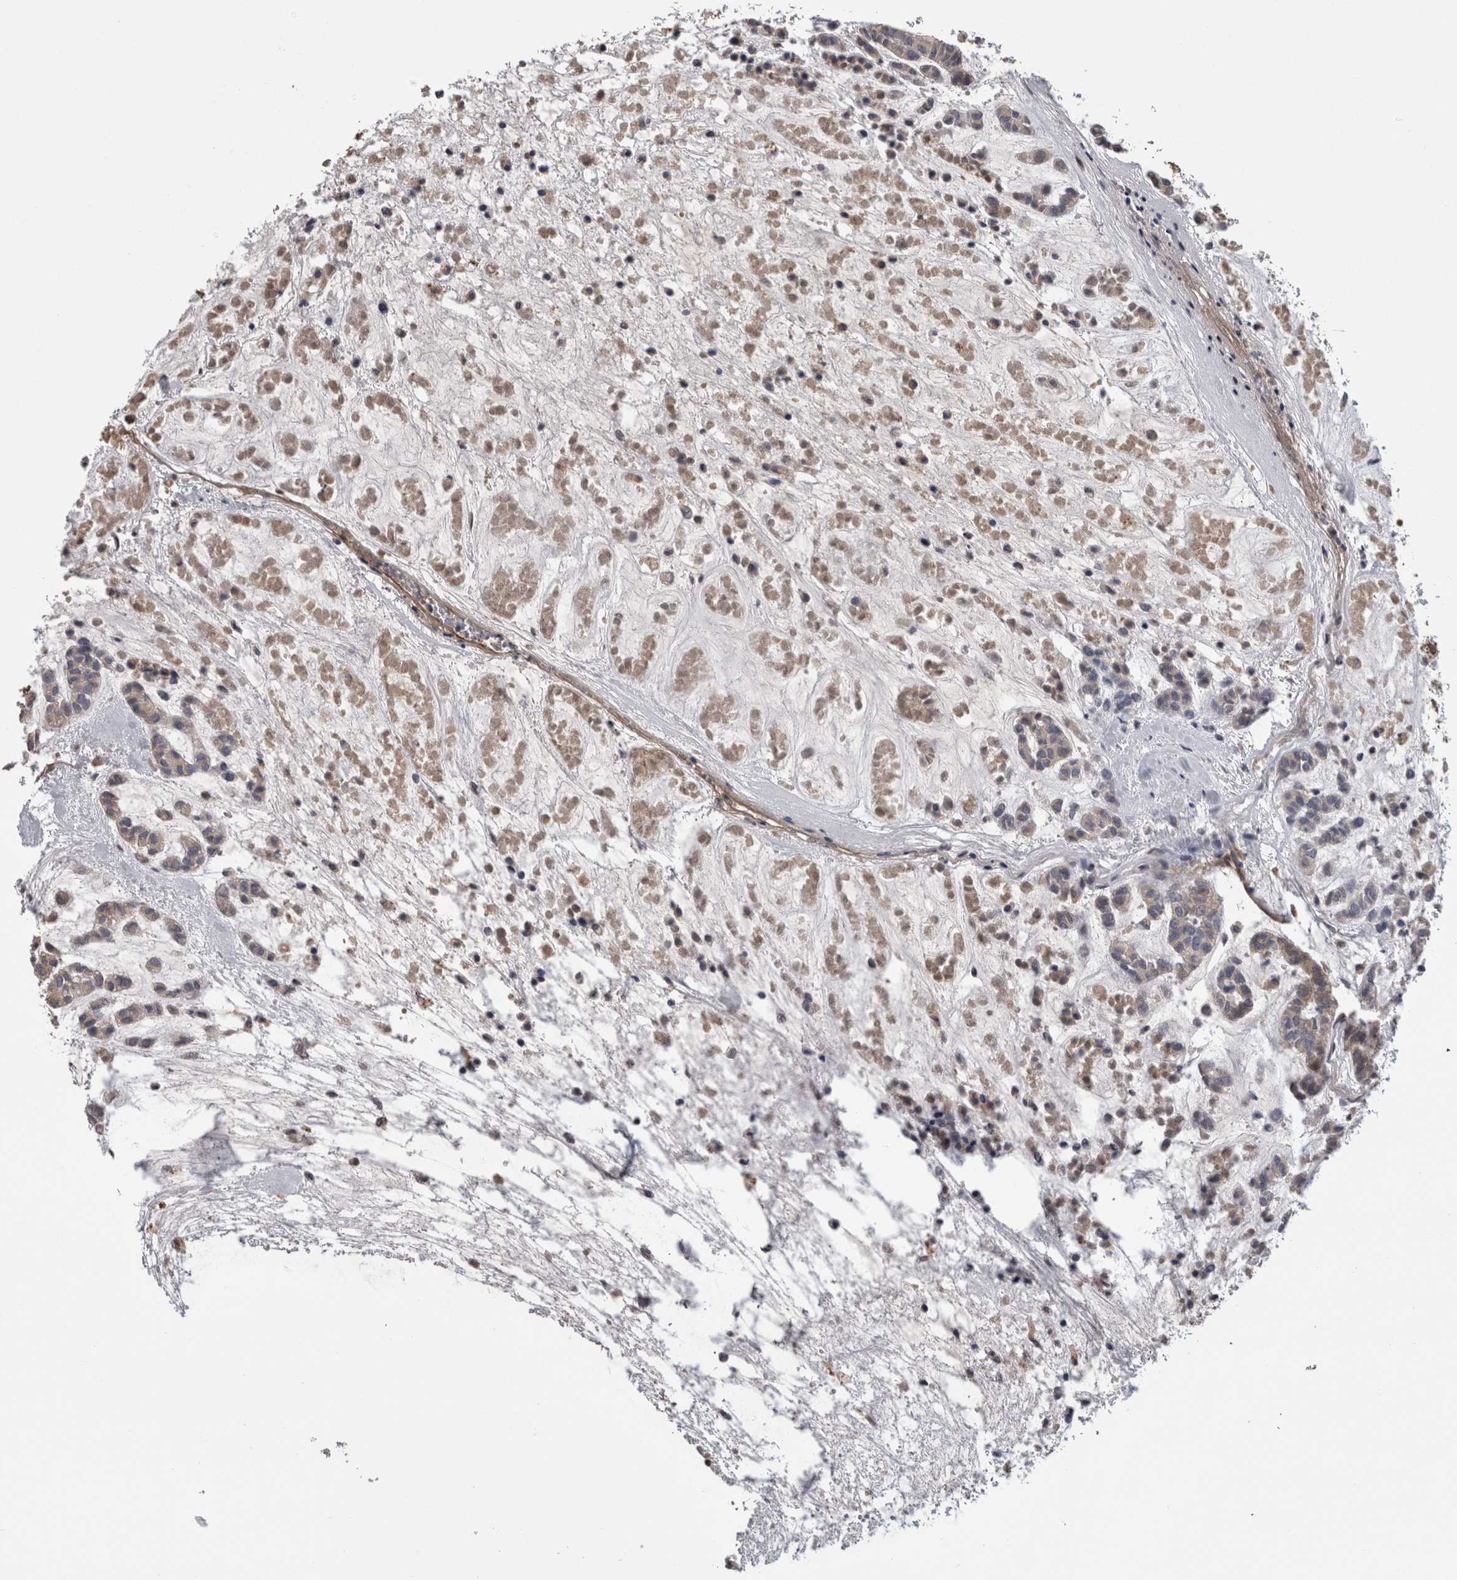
{"staining": {"intensity": "weak", "quantity": ">75%", "location": "cytoplasmic/membranous"}, "tissue": "head and neck cancer", "cell_type": "Tumor cells", "image_type": "cancer", "snomed": [{"axis": "morphology", "description": "Adenocarcinoma, NOS"}, {"axis": "morphology", "description": "Adenoma, NOS"}, {"axis": "topography", "description": "Head-Neck"}], "caption": "Immunohistochemistry (IHC) photomicrograph of neoplastic tissue: human head and neck cancer stained using immunohistochemistry (IHC) displays low levels of weak protein expression localized specifically in the cytoplasmic/membranous of tumor cells, appearing as a cytoplasmic/membranous brown color.", "gene": "STC1", "patient": {"sex": "female", "age": 55}}